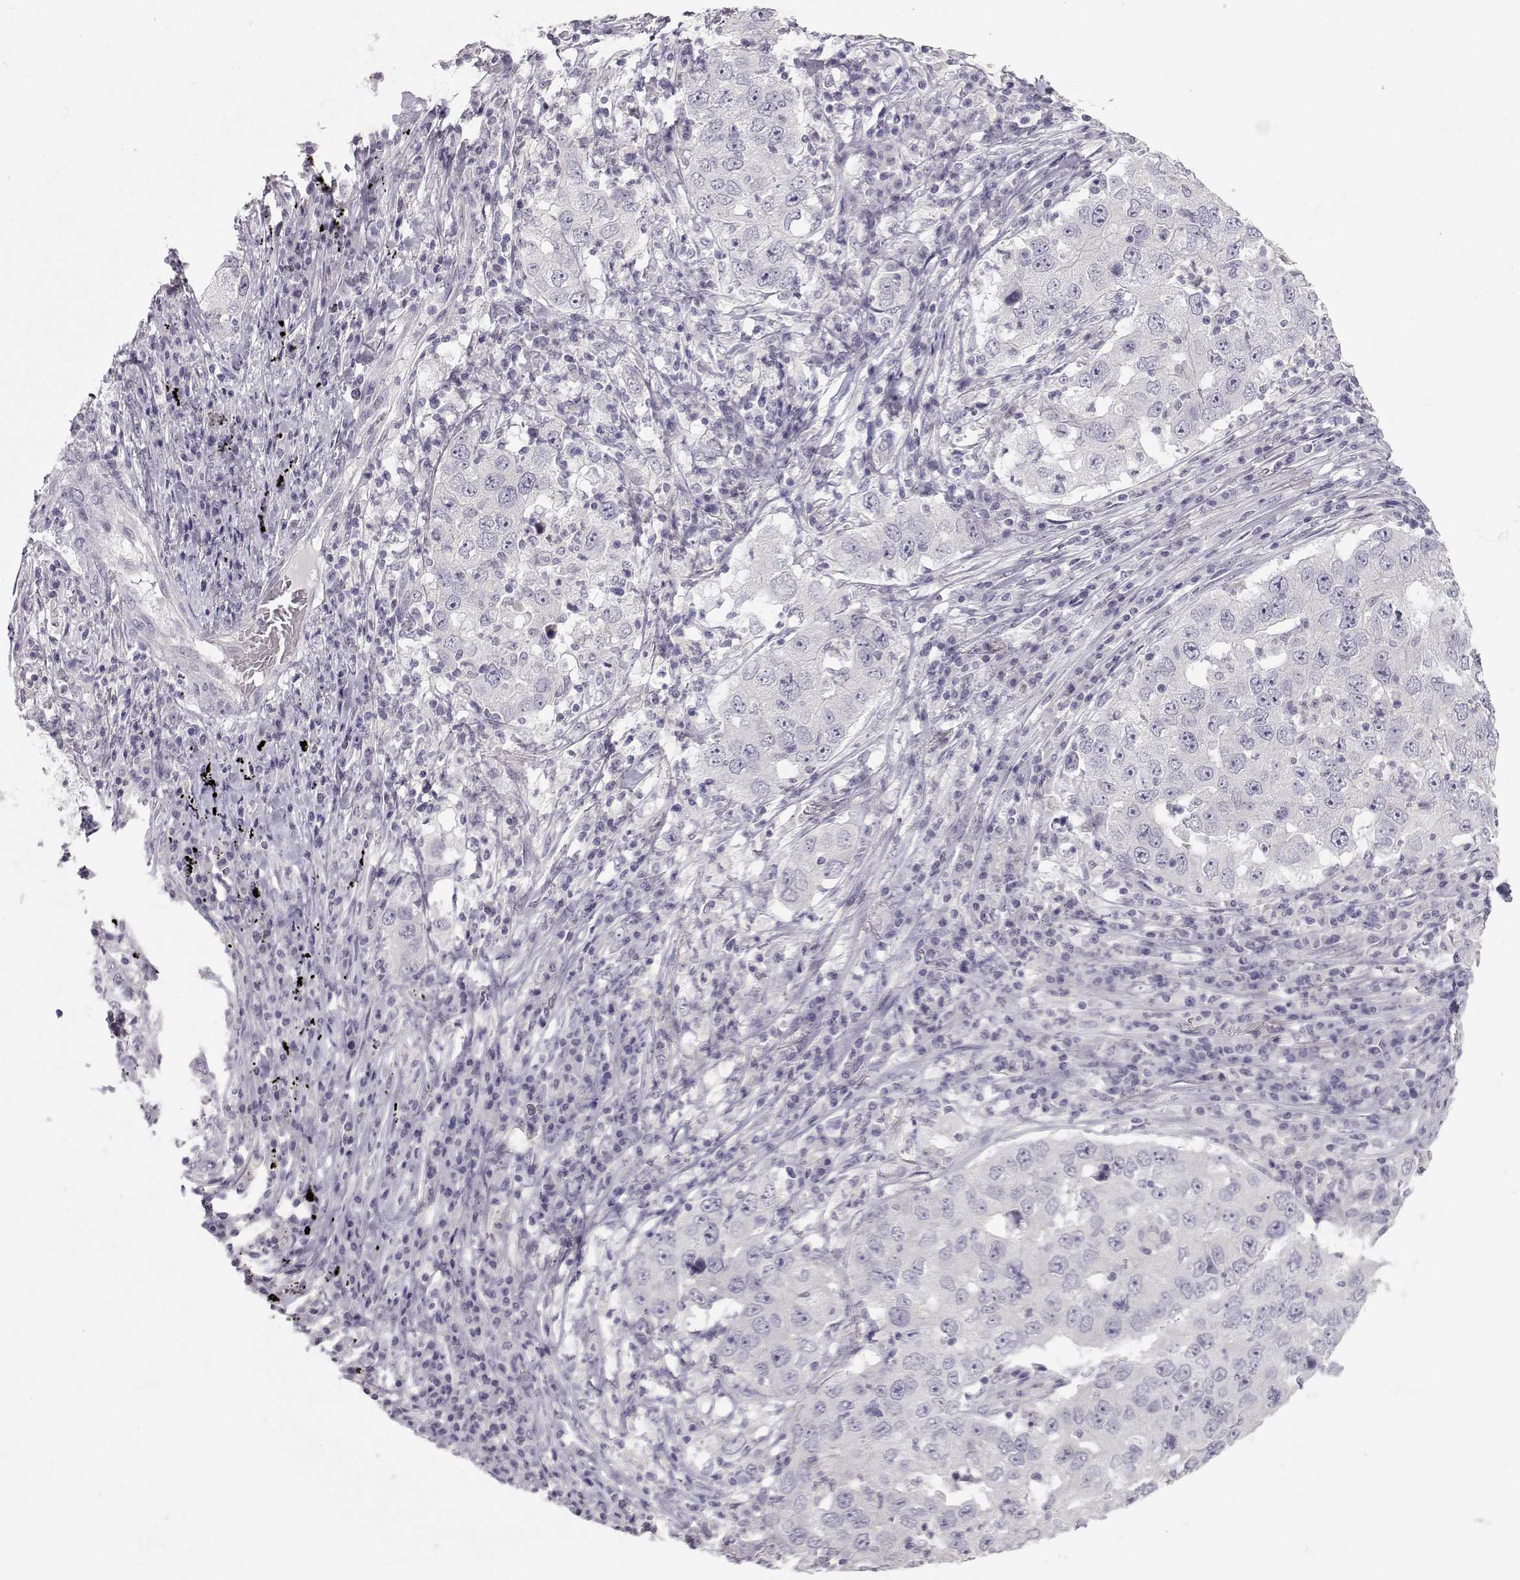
{"staining": {"intensity": "negative", "quantity": "none", "location": "none"}, "tissue": "lung cancer", "cell_type": "Tumor cells", "image_type": "cancer", "snomed": [{"axis": "morphology", "description": "Adenocarcinoma, NOS"}, {"axis": "topography", "description": "Lung"}], "caption": "Histopathology image shows no significant protein staining in tumor cells of adenocarcinoma (lung).", "gene": "ZNF185", "patient": {"sex": "male", "age": 73}}